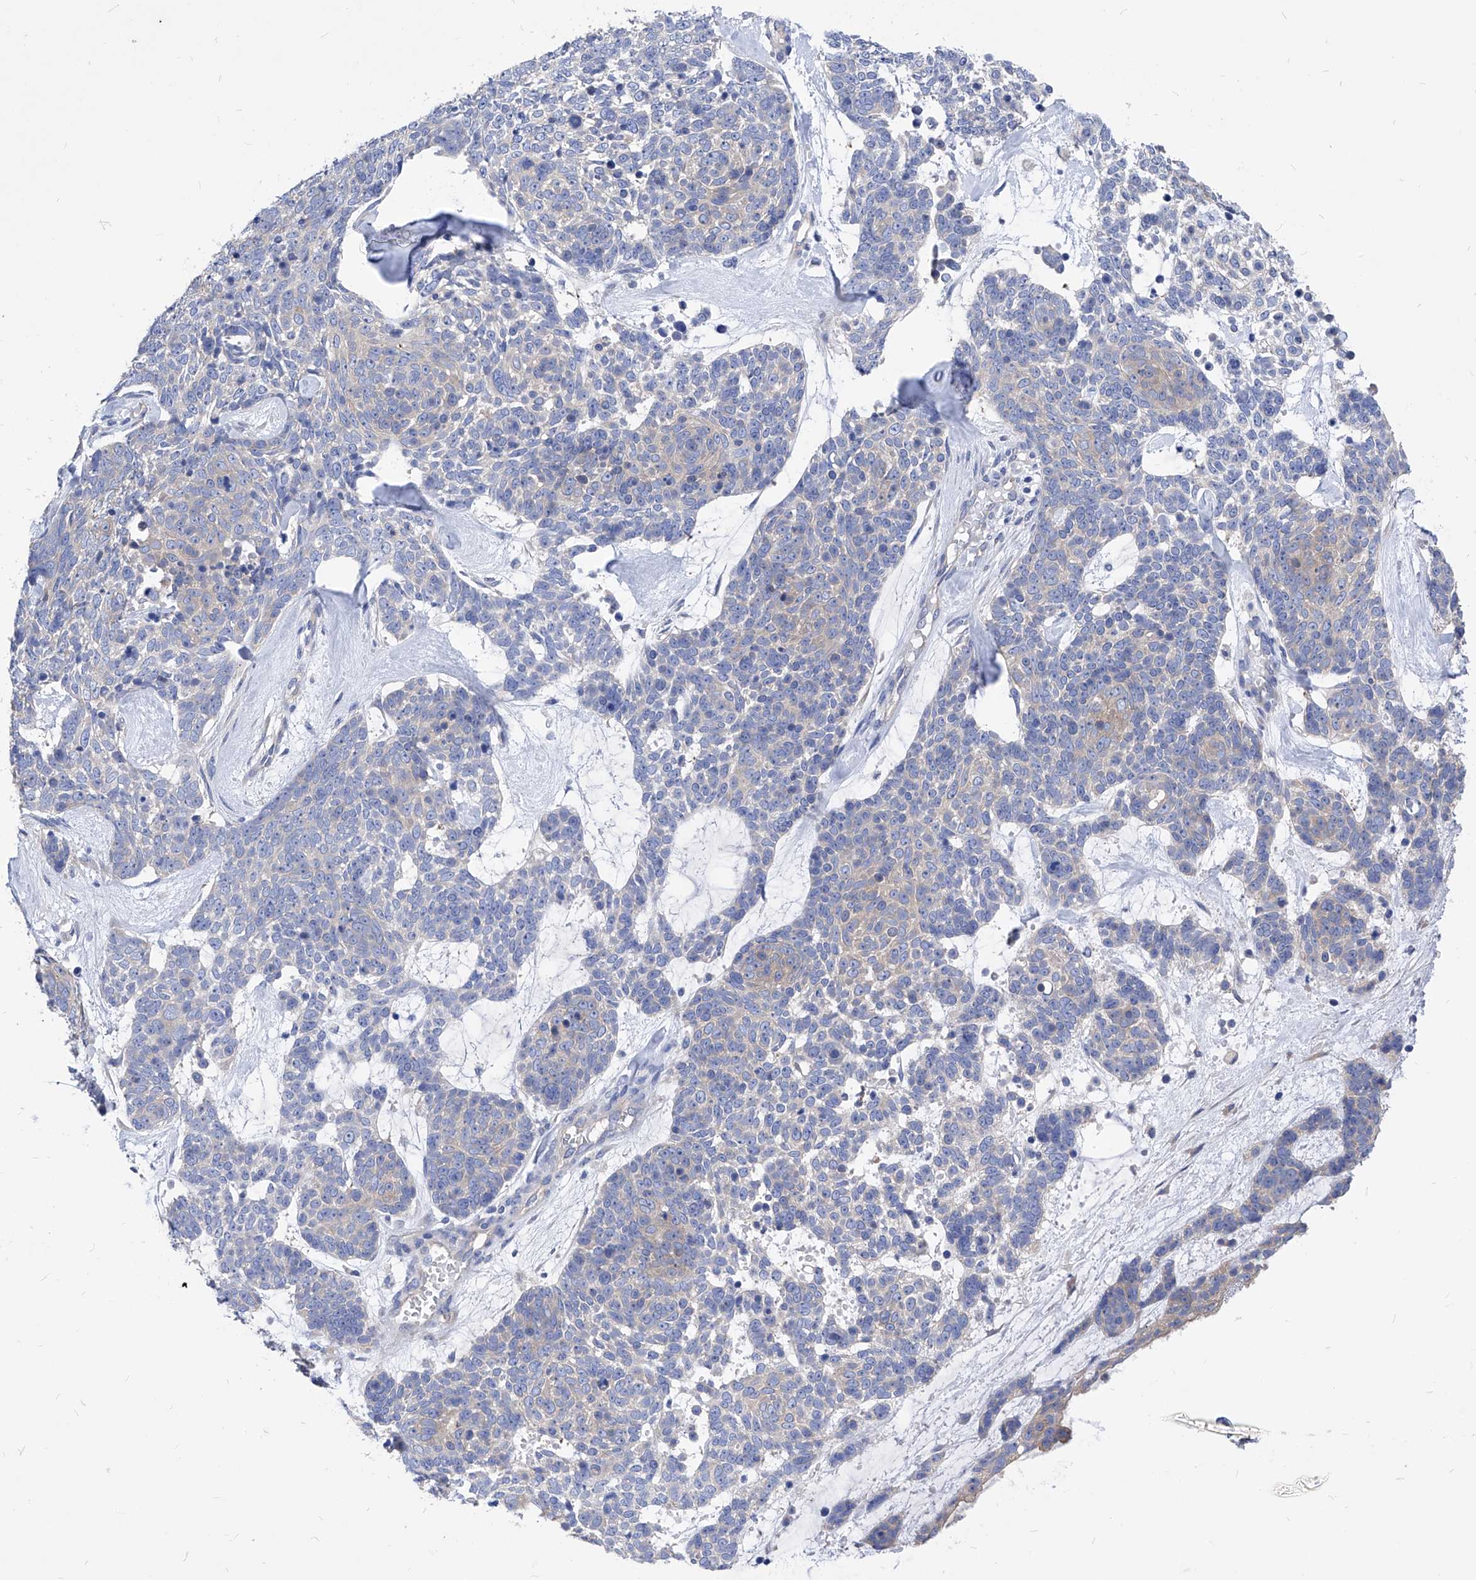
{"staining": {"intensity": "negative", "quantity": "none", "location": "none"}, "tissue": "skin cancer", "cell_type": "Tumor cells", "image_type": "cancer", "snomed": [{"axis": "morphology", "description": "Basal cell carcinoma"}, {"axis": "topography", "description": "Skin"}], "caption": "Tumor cells show no significant protein expression in basal cell carcinoma (skin).", "gene": "XPNPEP1", "patient": {"sex": "female", "age": 81}}